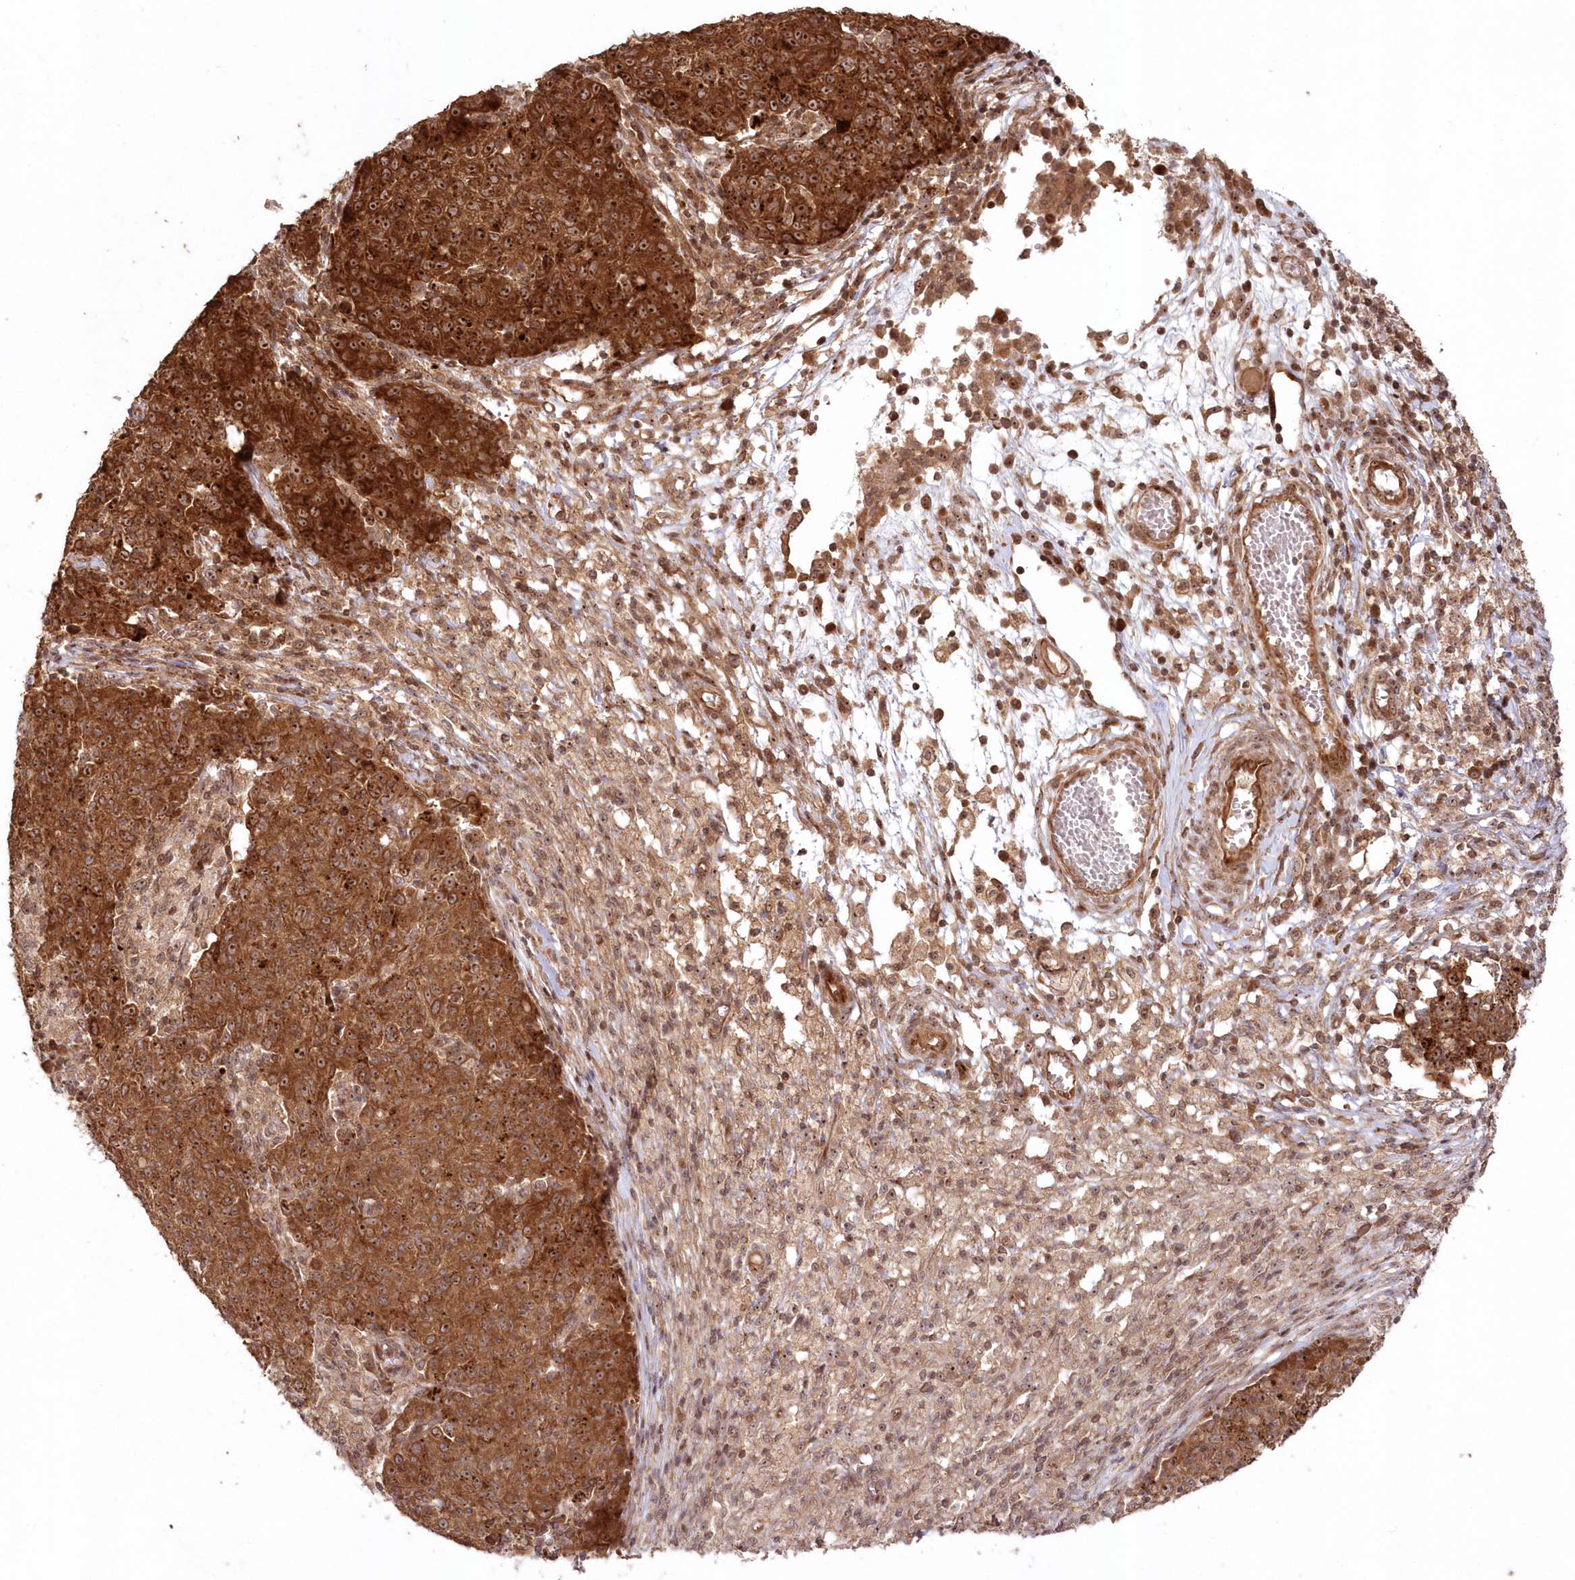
{"staining": {"intensity": "strong", "quantity": ">75%", "location": "cytoplasmic/membranous,nuclear"}, "tissue": "ovarian cancer", "cell_type": "Tumor cells", "image_type": "cancer", "snomed": [{"axis": "morphology", "description": "Carcinoma, endometroid"}, {"axis": "topography", "description": "Ovary"}], "caption": "Protein expression analysis of human endometroid carcinoma (ovarian) reveals strong cytoplasmic/membranous and nuclear expression in approximately >75% of tumor cells. (DAB (3,3'-diaminobenzidine) IHC, brown staining for protein, blue staining for nuclei).", "gene": "SERINC1", "patient": {"sex": "female", "age": 42}}